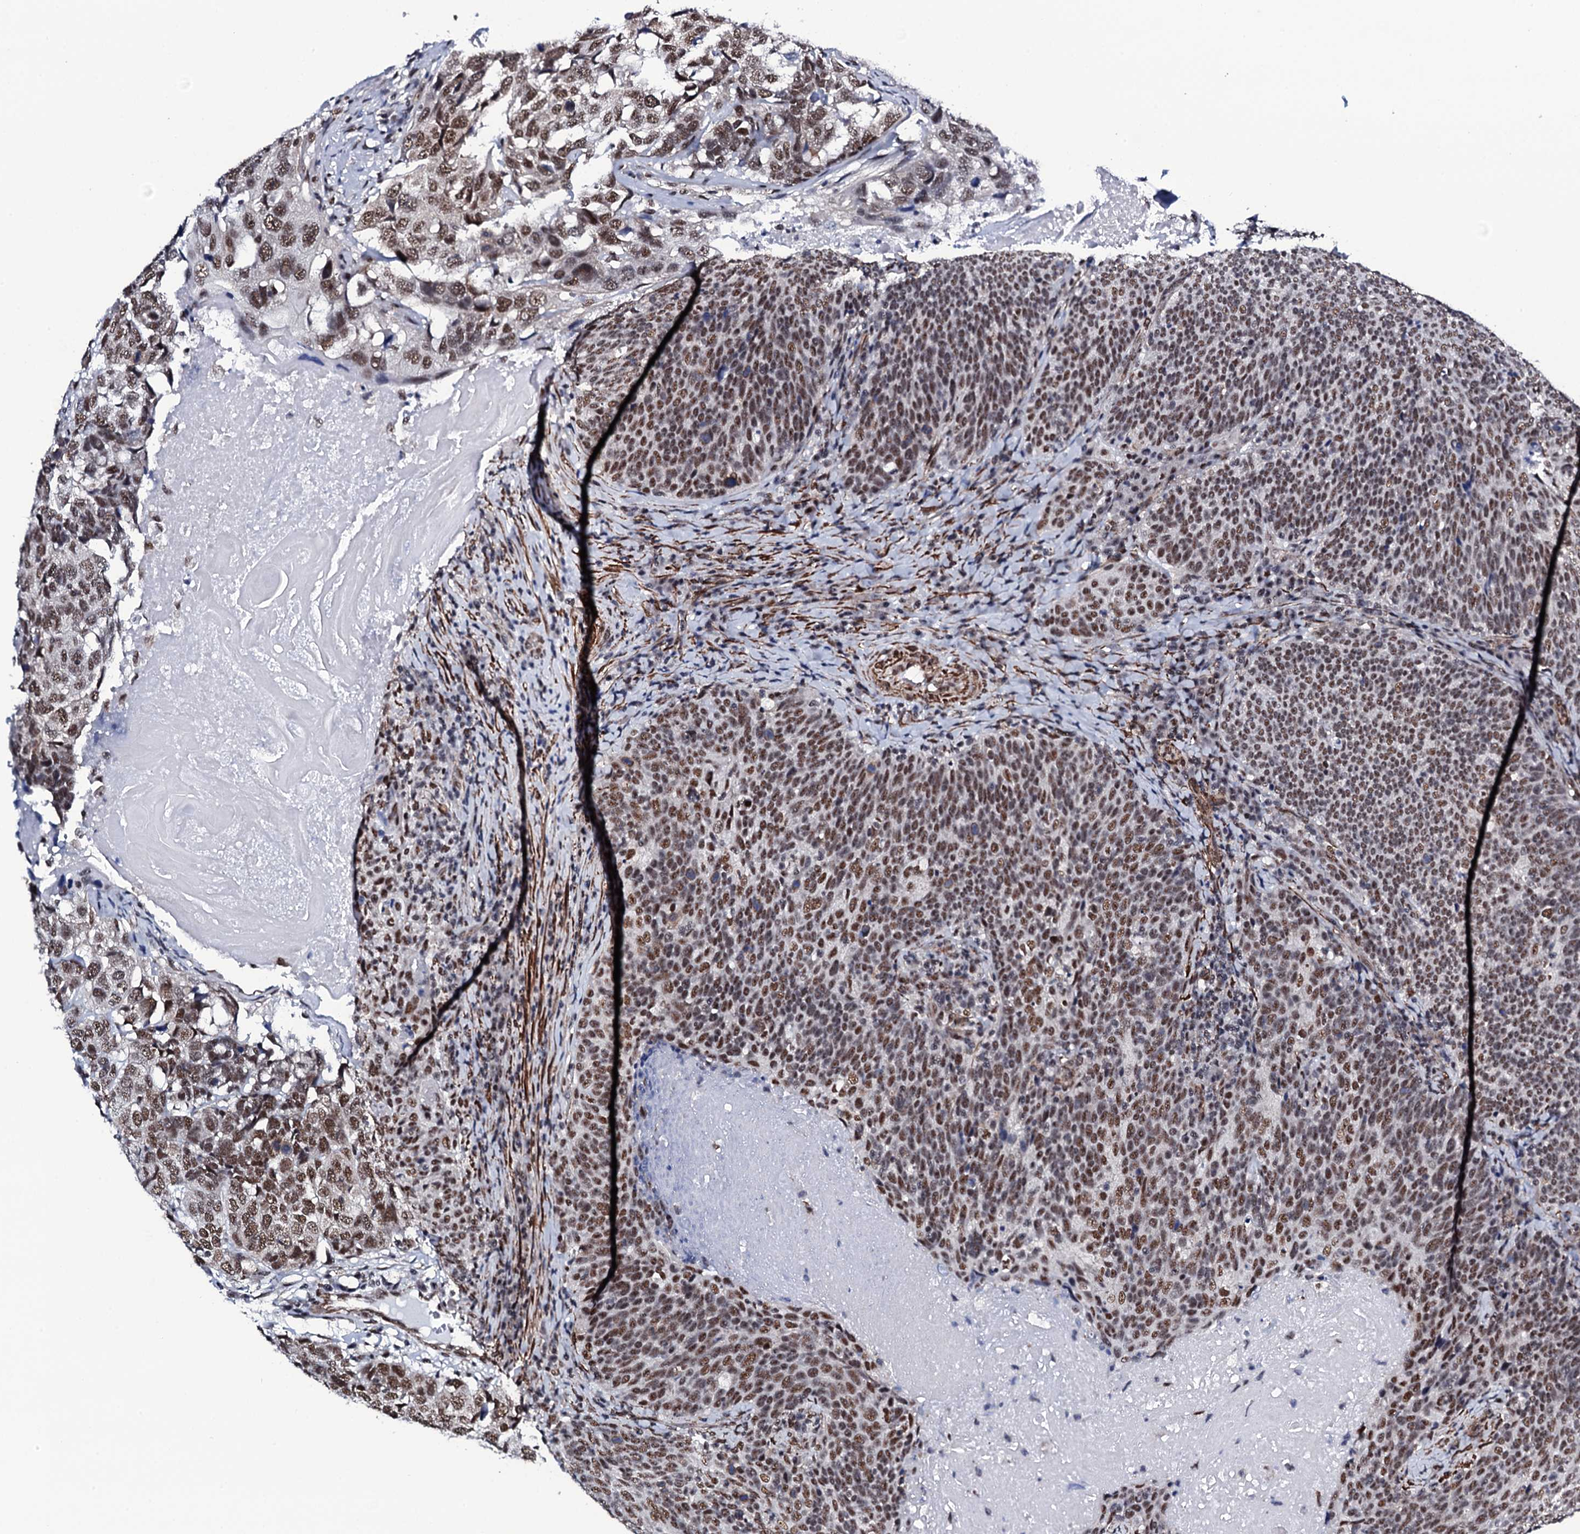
{"staining": {"intensity": "moderate", "quantity": "25%-75%", "location": "nuclear"}, "tissue": "head and neck cancer", "cell_type": "Tumor cells", "image_type": "cancer", "snomed": [{"axis": "morphology", "description": "Squamous cell carcinoma, NOS"}, {"axis": "morphology", "description": "Squamous cell carcinoma, metastatic, NOS"}, {"axis": "topography", "description": "Lymph node"}, {"axis": "topography", "description": "Head-Neck"}], "caption": "Brown immunohistochemical staining in head and neck cancer exhibits moderate nuclear expression in approximately 25%-75% of tumor cells.", "gene": "CWC15", "patient": {"sex": "male", "age": 62}}